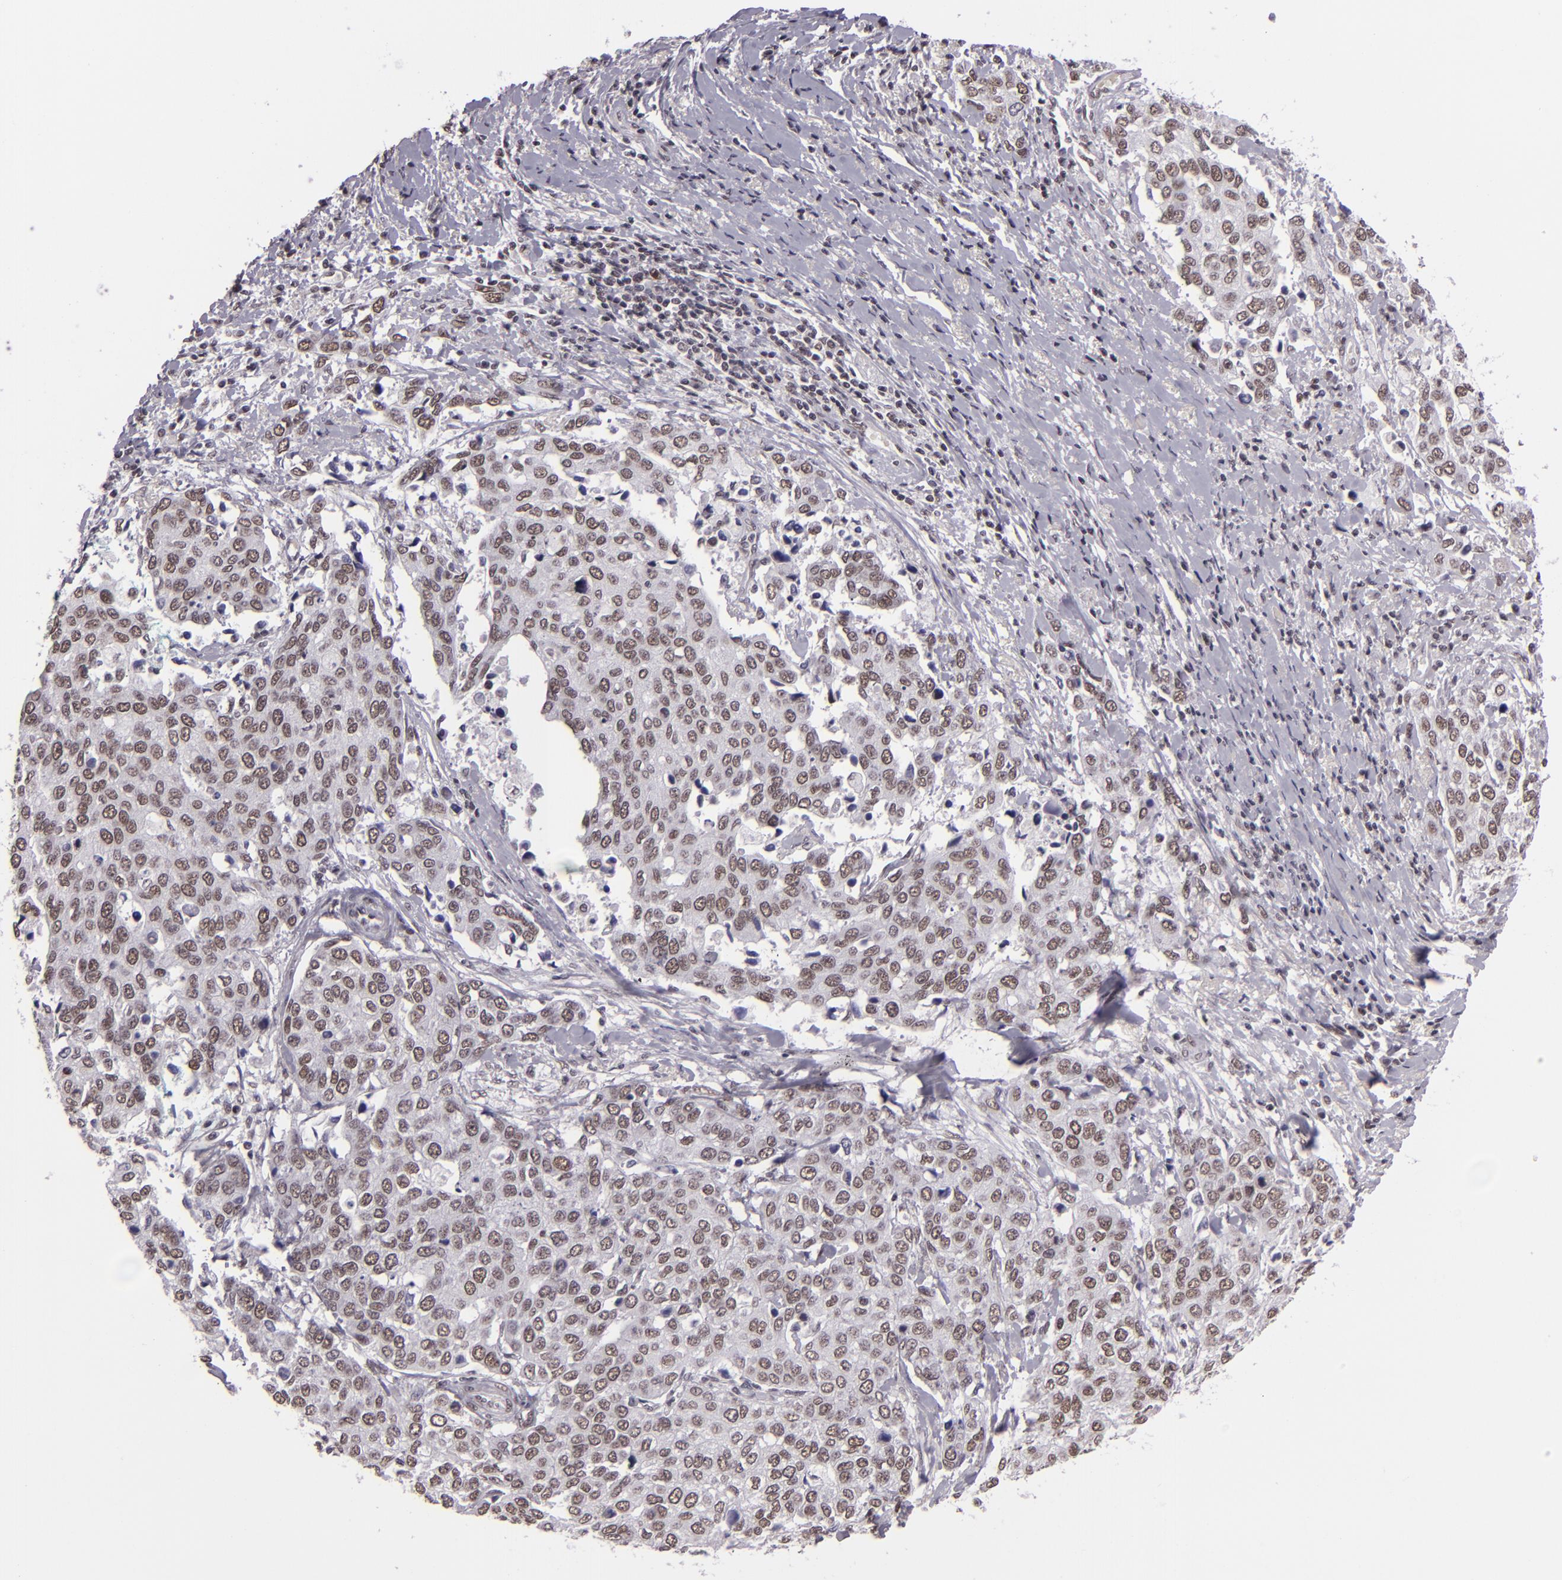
{"staining": {"intensity": "weak", "quantity": ">75%", "location": "nuclear"}, "tissue": "cervical cancer", "cell_type": "Tumor cells", "image_type": "cancer", "snomed": [{"axis": "morphology", "description": "Squamous cell carcinoma, NOS"}, {"axis": "topography", "description": "Cervix"}], "caption": "The photomicrograph demonstrates immunohistochemical staining of cervical squamous cell carcinoma. There is weak nuclear expression is identified in about >75% of tumor cells. (brown staining indicates protein expression, while blue staining denotes nuclei).", "gene": "BRD8", "patient": {"sex": "female", "age": 54}}